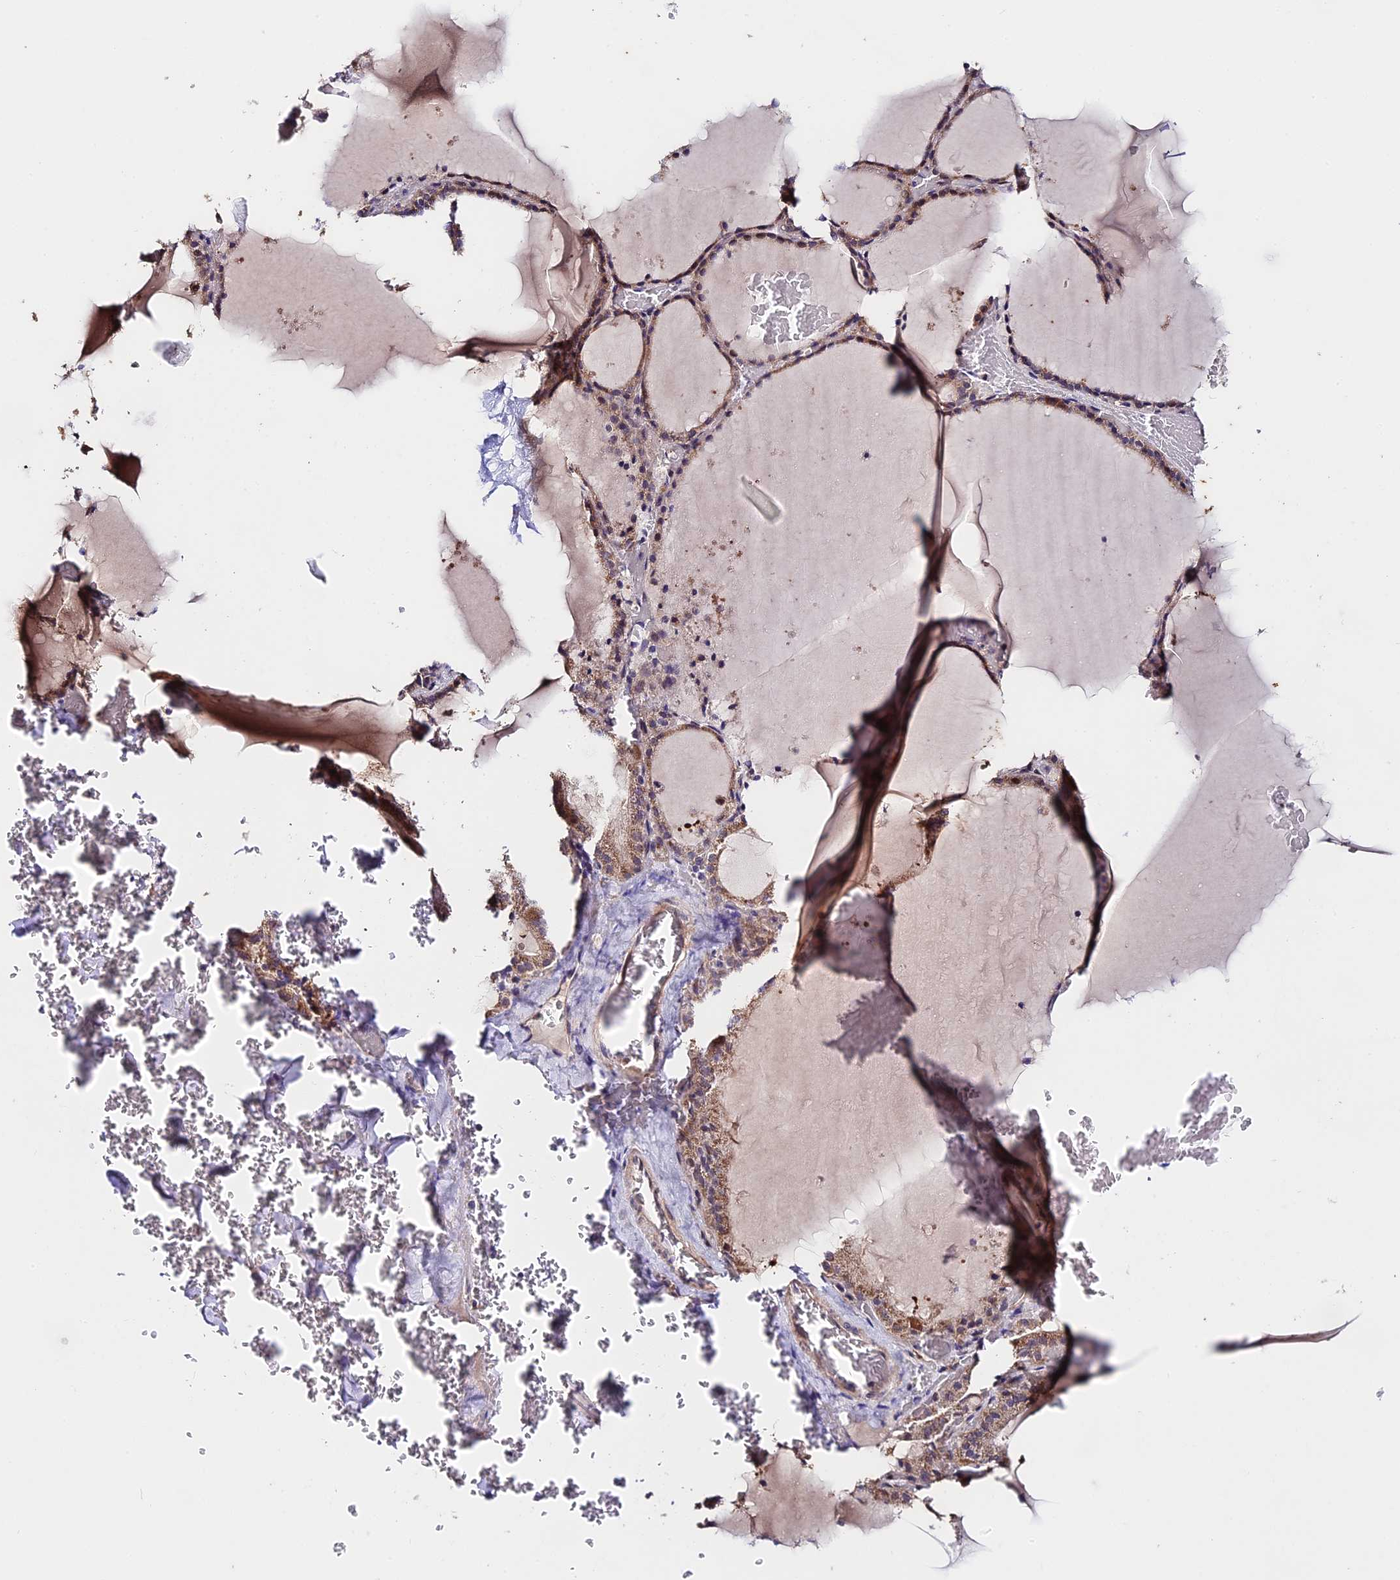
{"staining": {"intensity": "moderate", "quantity": ">75%", "location": "cytoplasmic/membranous"}, "tissue": "thyroid gland", "cell_type": "Glandular cells", "image_type": "normal", "snomed": [{"axis": "morphology", "description": "Normal tissue, NOS"}, {"axis": "topography", "description": "Thyroid gland"}], "caption": "Brown immunohistochemical staining in unremarkable thyroid gland exhibits moderate cytoplasmic/membranous positivity in about >75% of glandular cells. Using DAB (brown) and hematoxylin (blue) stains, captured at high magnification using brightfield microscopy.", "gene": "C3orf20", "patient": {"sex": "female", "age": 39}}